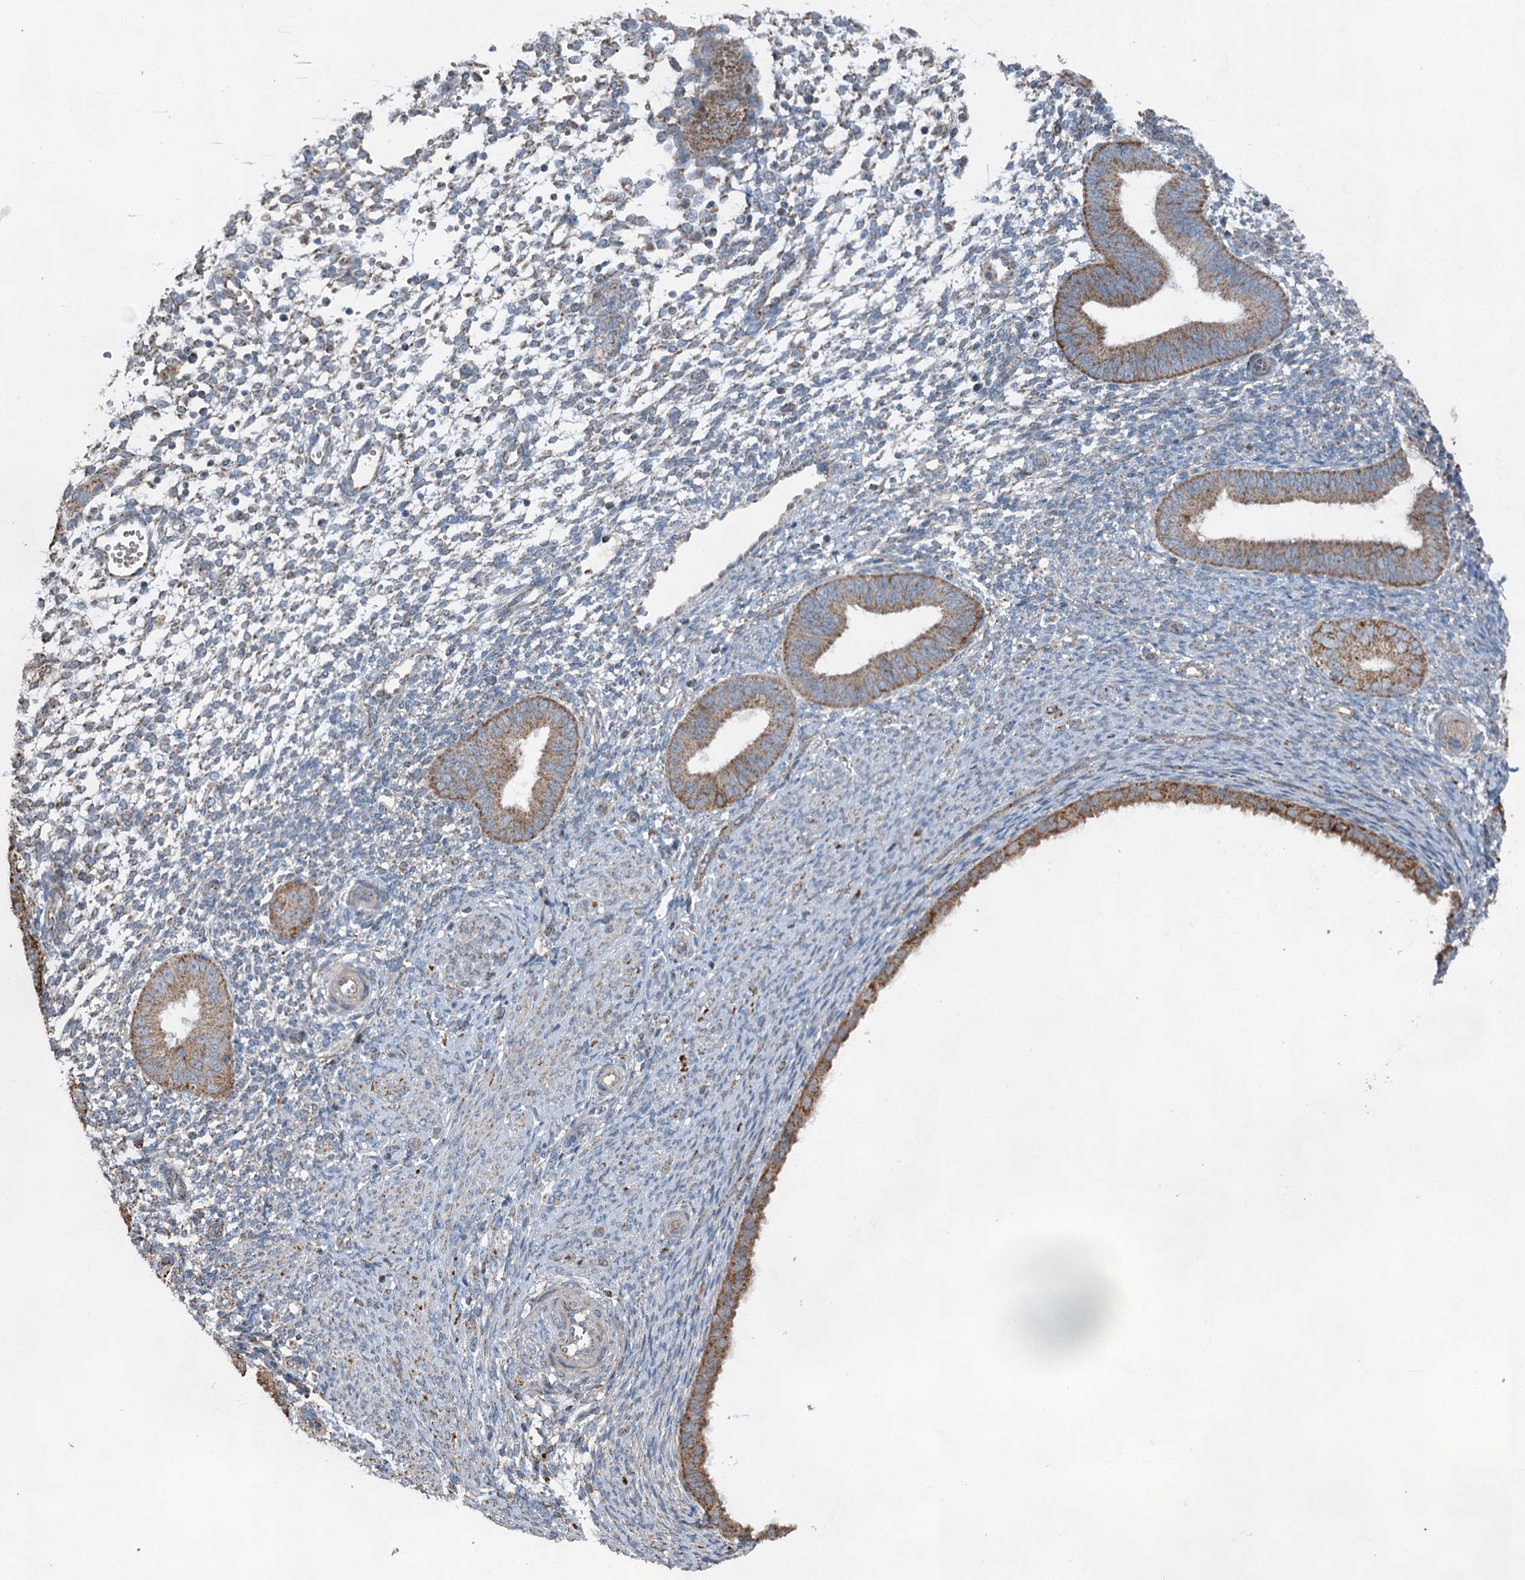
{"staining": {"intensity": "weak", "quantity": "<25%", "location": "cytoplasmic/membranous"}, "tissue": "endometrium", "cell_type": "Cells in endometrial stroma", "image_type": "normal", "snomed": [{"axis": "morphology", "description": "Normal tissue, NOS"}, {"axis": "topography", "description": "Uterus"}, {"axis": "topography", "description": "Endometrium"}], "caption": "Immunohistochemistry photomicrograph of unremarkable endometrium stained for a protein (brown), which displays no positivity in cells in endometrial stroma.", "gene": "HAUS2", "patient": {"sex": "female", "age": 48}}